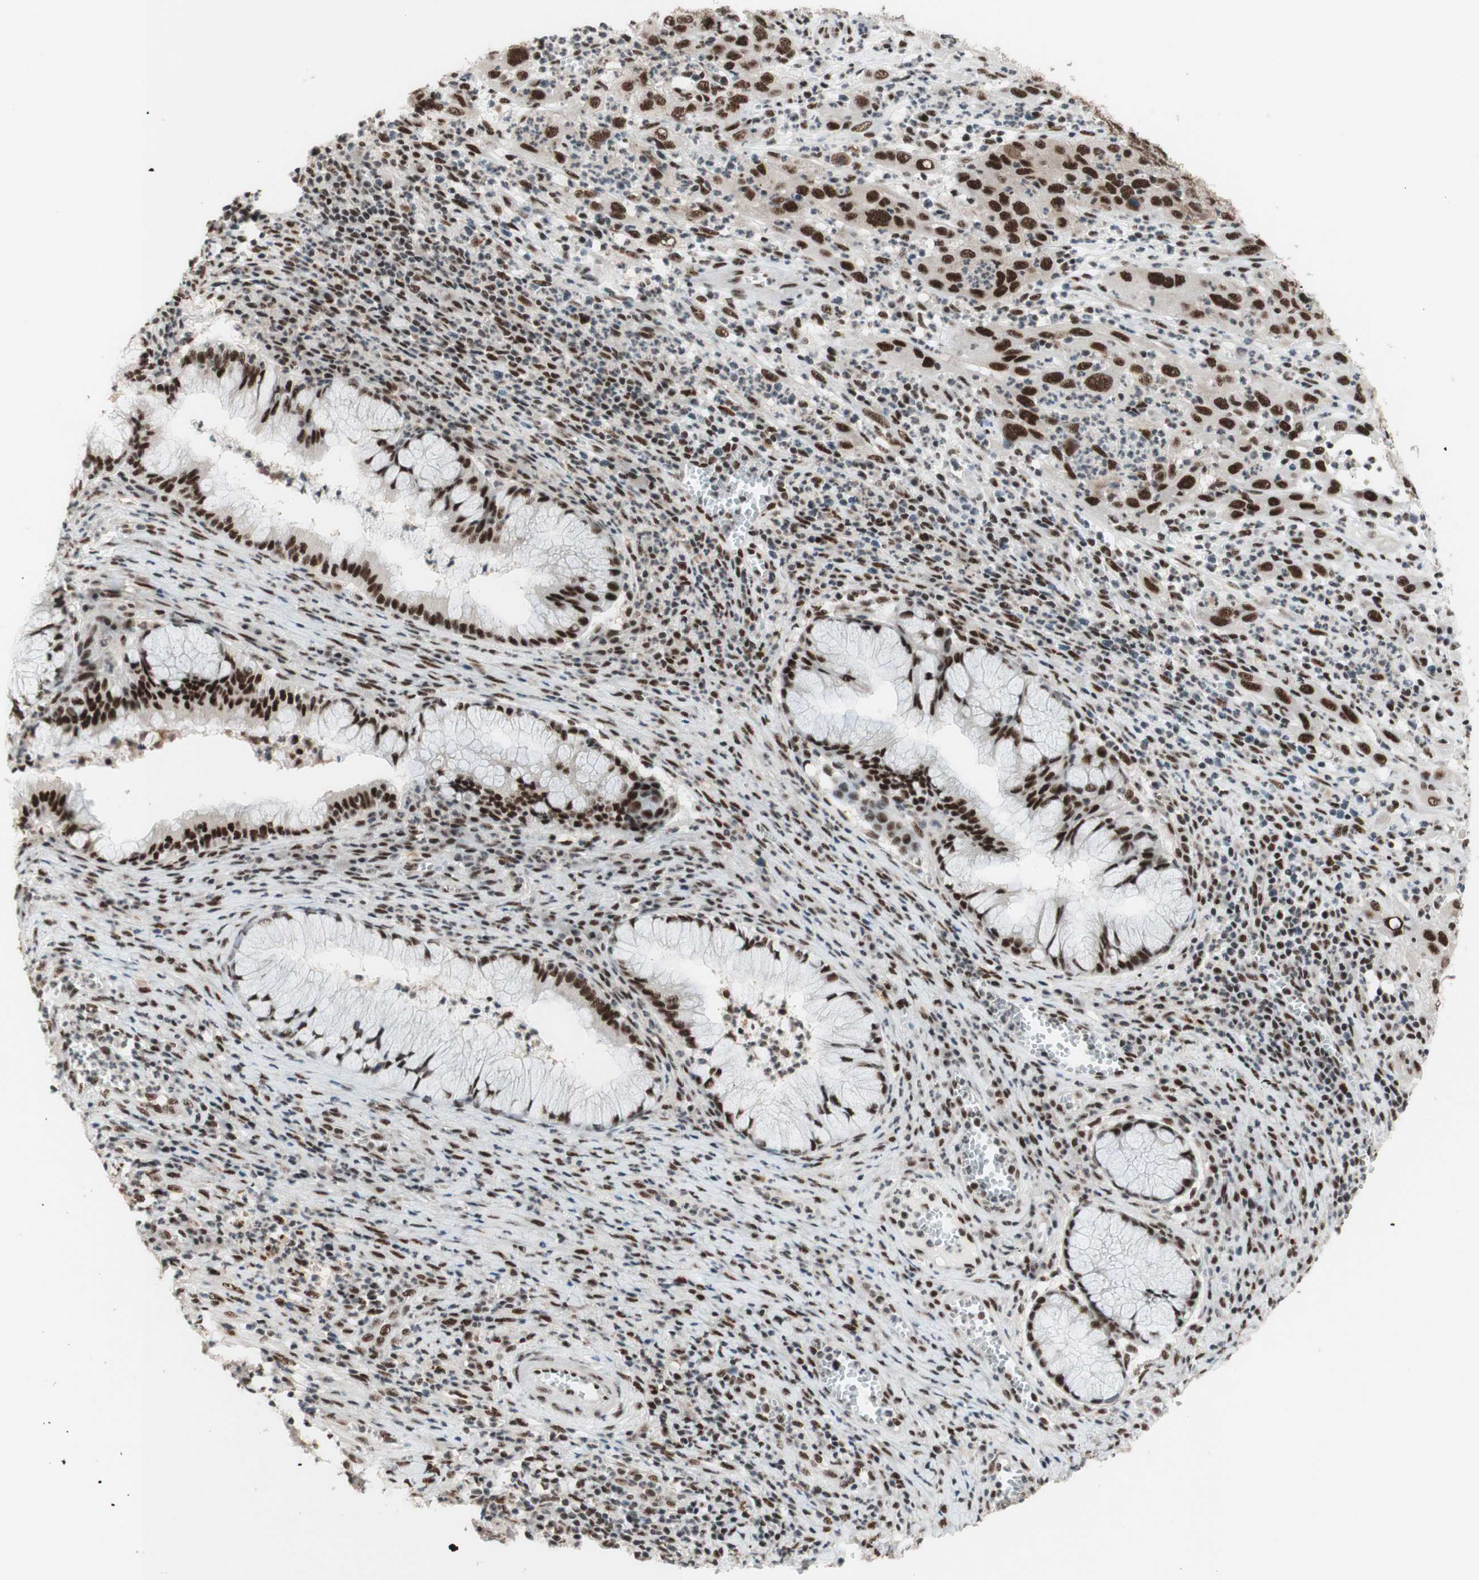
{"staining": {"intensity": "strong", "quantity": ">75%", "location": "nuclear"}, "tissue": "cervical cancer", "cell_type": "Tumor cells", "image_type": "cancer", "snomed": [{"axis": "morphology", "description": "Squamous cell carcinoma, NOS"}, {"axis": "topography", "description": "Cervix"}], "caption": "High-magnification brightfield microscopy of squamous cell carcinoma (cervical) stained with DAB (3,3'-diaminobenzidine) (brown) and counterstained with hematoxylin (blue). tumor cells exhibit strong nuclear positivity is present in approximately>75% of cells. (DAB (3,3'-diaminobenzidine) = brown stain, brightfield microscopy at high magnification).", "gene": "PRPF19", "patient": {"sex": "female", "age": 32}}